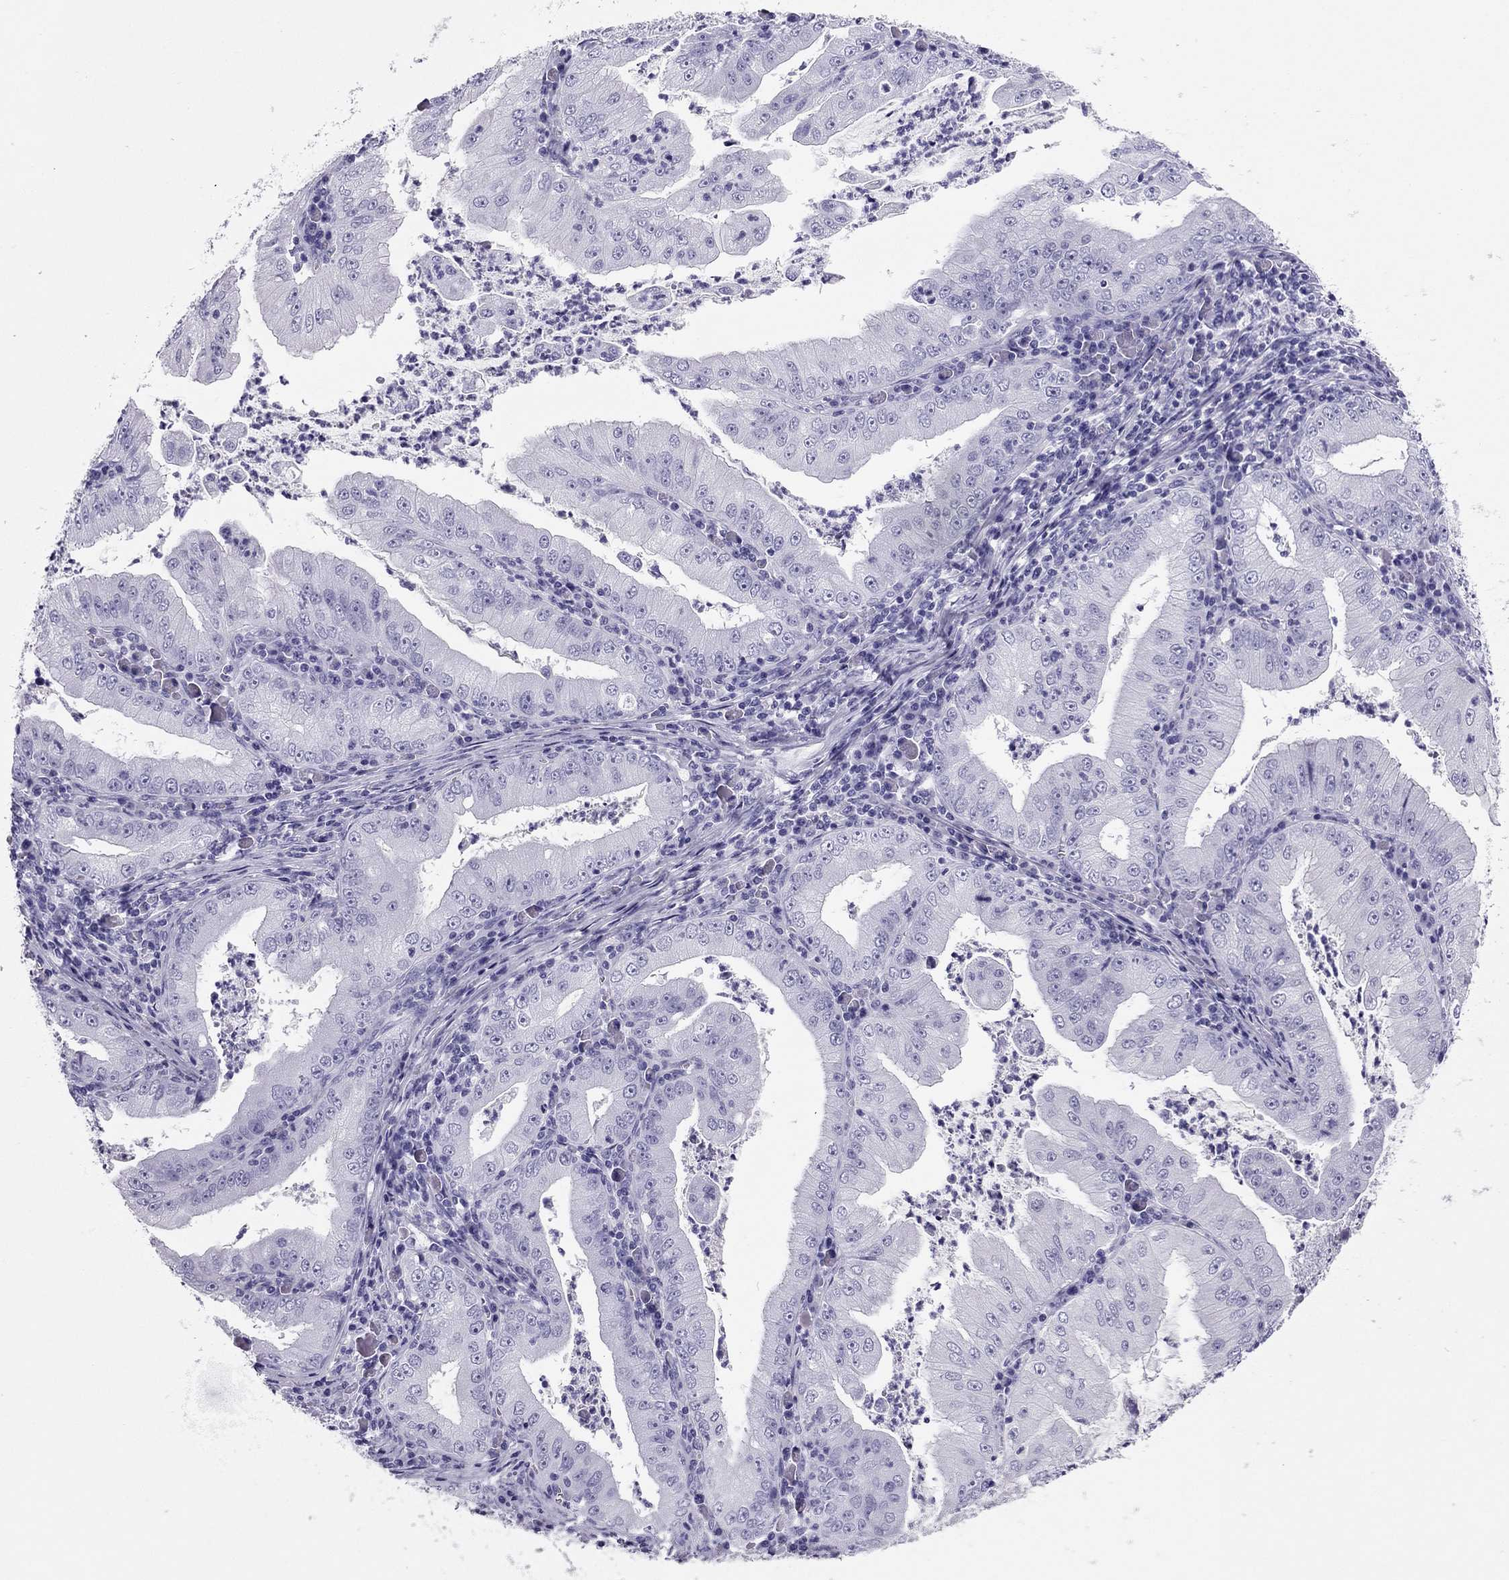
{"staining": {"intensity": "negative", "quantity": "none", "location": "none"}, "tissue": "stomach cancer", "cell_type": "Tumor cells", "image_type": "cancer", "snomed": [{"axis": "morphology", "description": "Adenocarcinoma, NOS"}, {"axis": "topography", "description": "Stomach"}], "caption": "High power microscopy photomicrograph of an immunohistochemistry micrograph of stomach cancer, revealing no significant staining in tumor cells.", "gene": "PDE6A", "patient": {"sex": "male", "age": 76}}